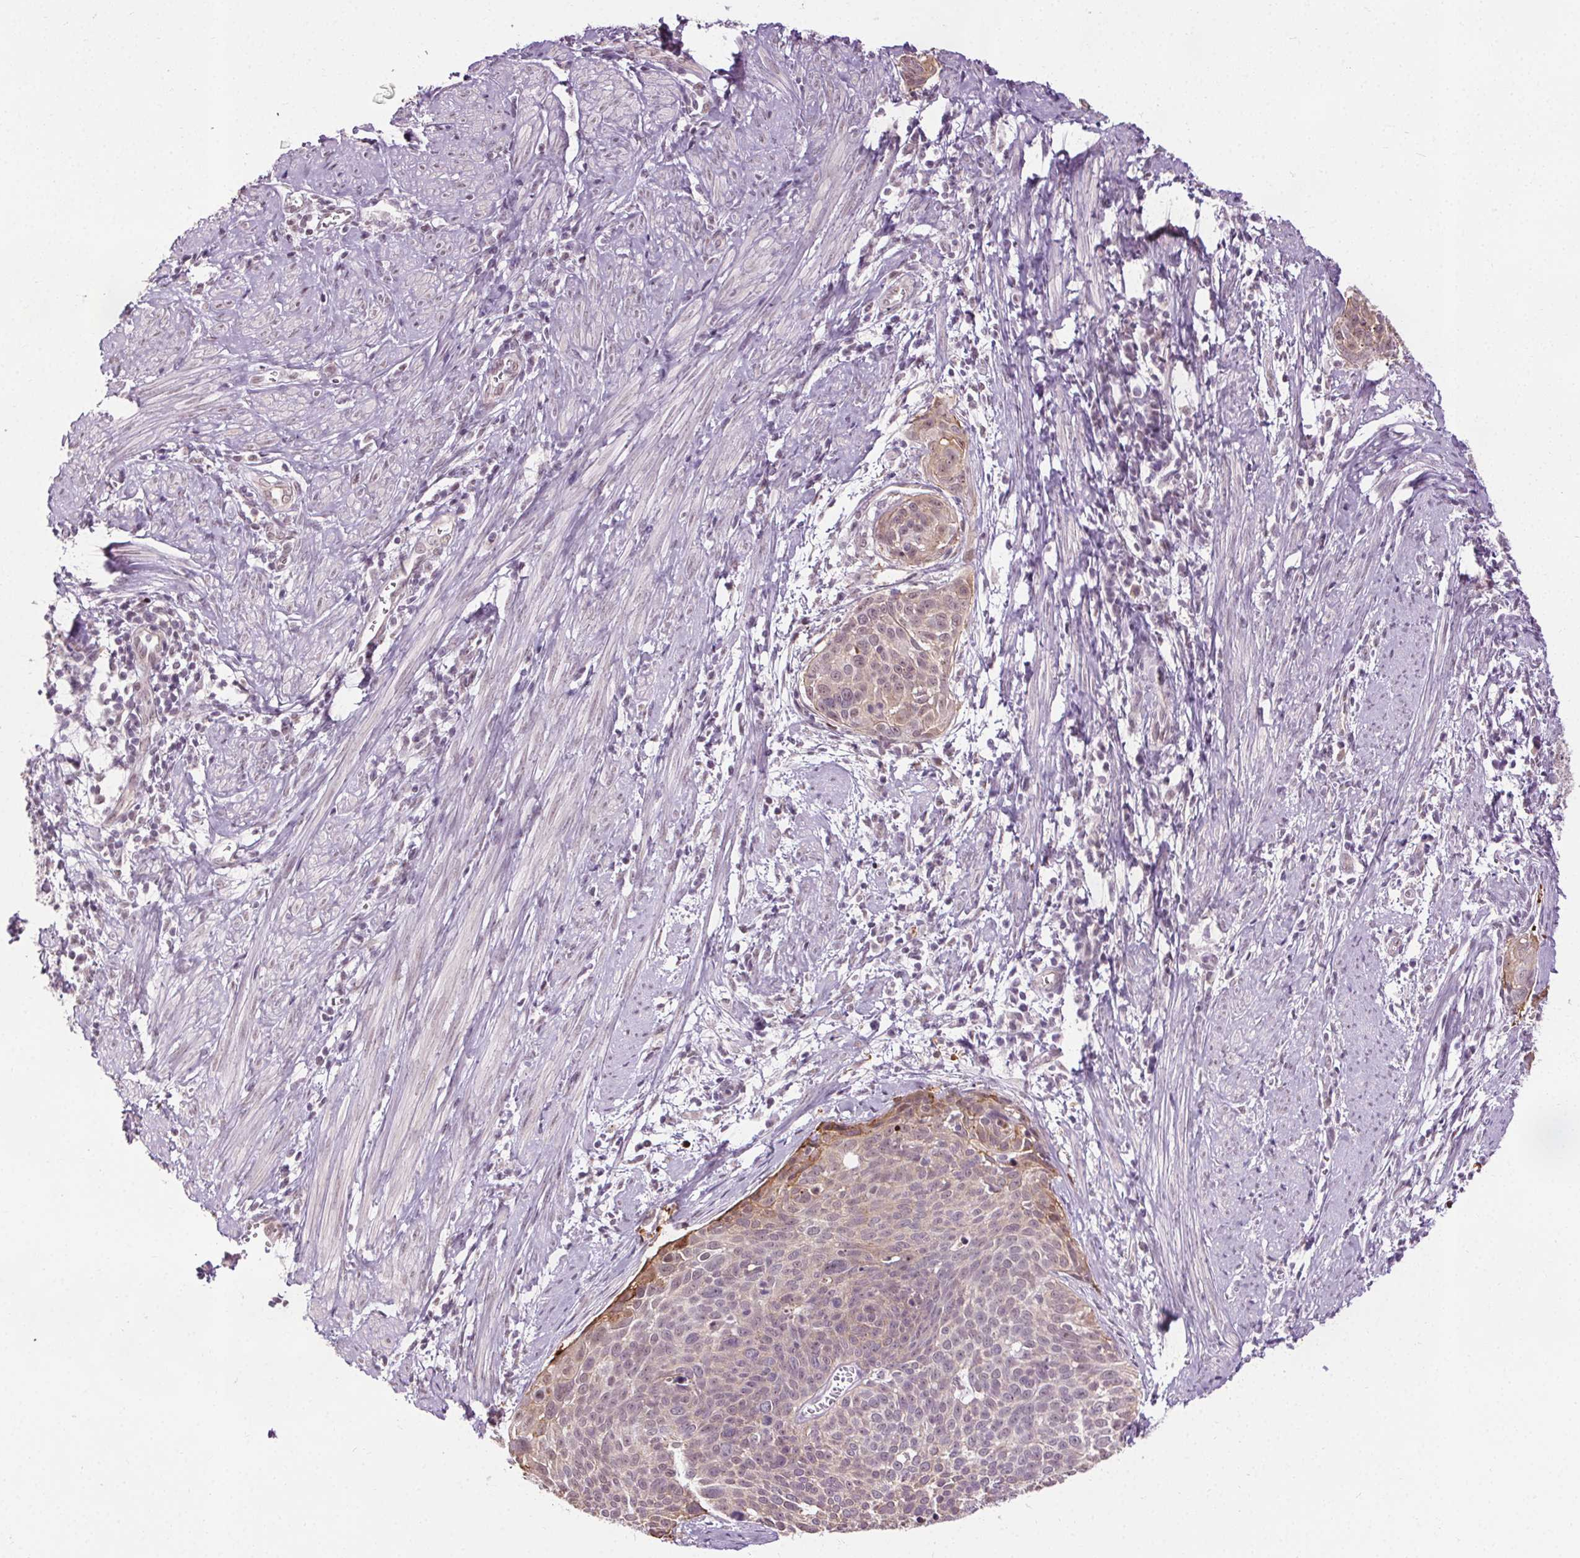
{"staining": {"intensity": "weak", "quantity": "<25%", "location": "cytoplasmic/membranous"}, "tissue": "cervical cancer", "cell_type": "Tumor cells", "image_type": "cancer", "snomed": [{"axis": "morphology", "description": "Squamous cell carcinoma, NOS"}, {"axis": "topography", "description": "Cervix"}], "caption": "An image of cervical squamous cell carcinoma stained for a protein shows no brown staining in tumor cells.", "gene": "CEBPA", "patient": {"sex": "female", "age": 39}}